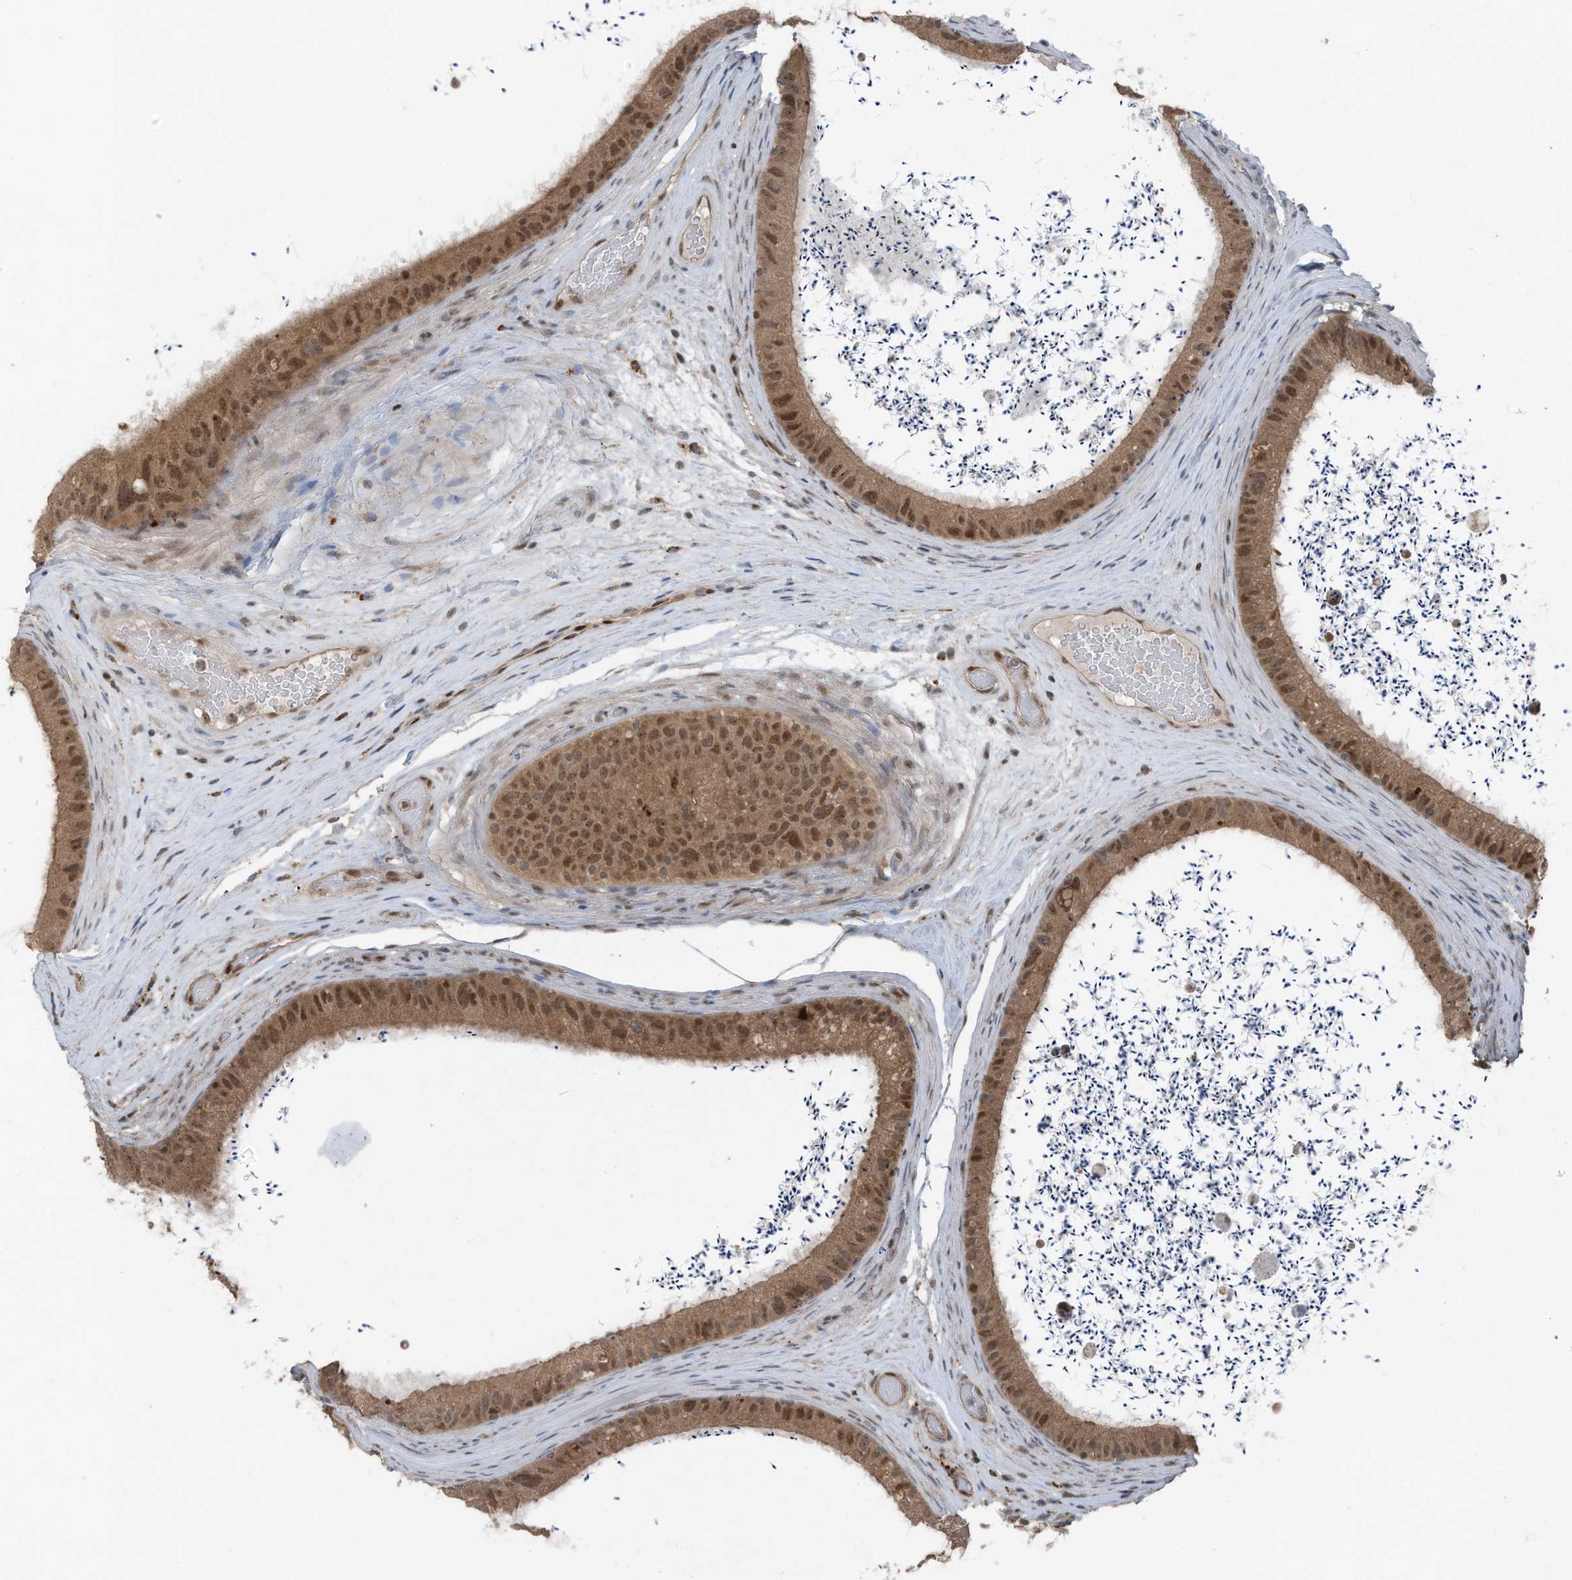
{"staining": {"intensity": "moderate", "quantity": ">75%", "location": "cytoplasmic/membranous,nuclear"}, "tissue": "epididymis", "cell_type": "Glandular cells", "image_type": "normal", "snomed": [{"axis": "morphology", "description": "Normal tissue, NOS"}, {"axis": "topography", "description": "Epididymis, spermatic cord, NOS"}], "caption": "Immunohistochemistry (IHC) staining of benign epididymis, which displays medium levels of moderate cytoplasmic/membranous,nuclear staining in about >75% of glandular cells indicating moderate cytoplasmic/membranous,nuclear protein staining. The staining was performed using DAB (3,3'-diaminobenzidine) (brown) for protein detection and nuclei were counterstained in hematoxylin (blue).", "gene": "TXNDC9", "patient": {"sex": "male", "age": 50}}